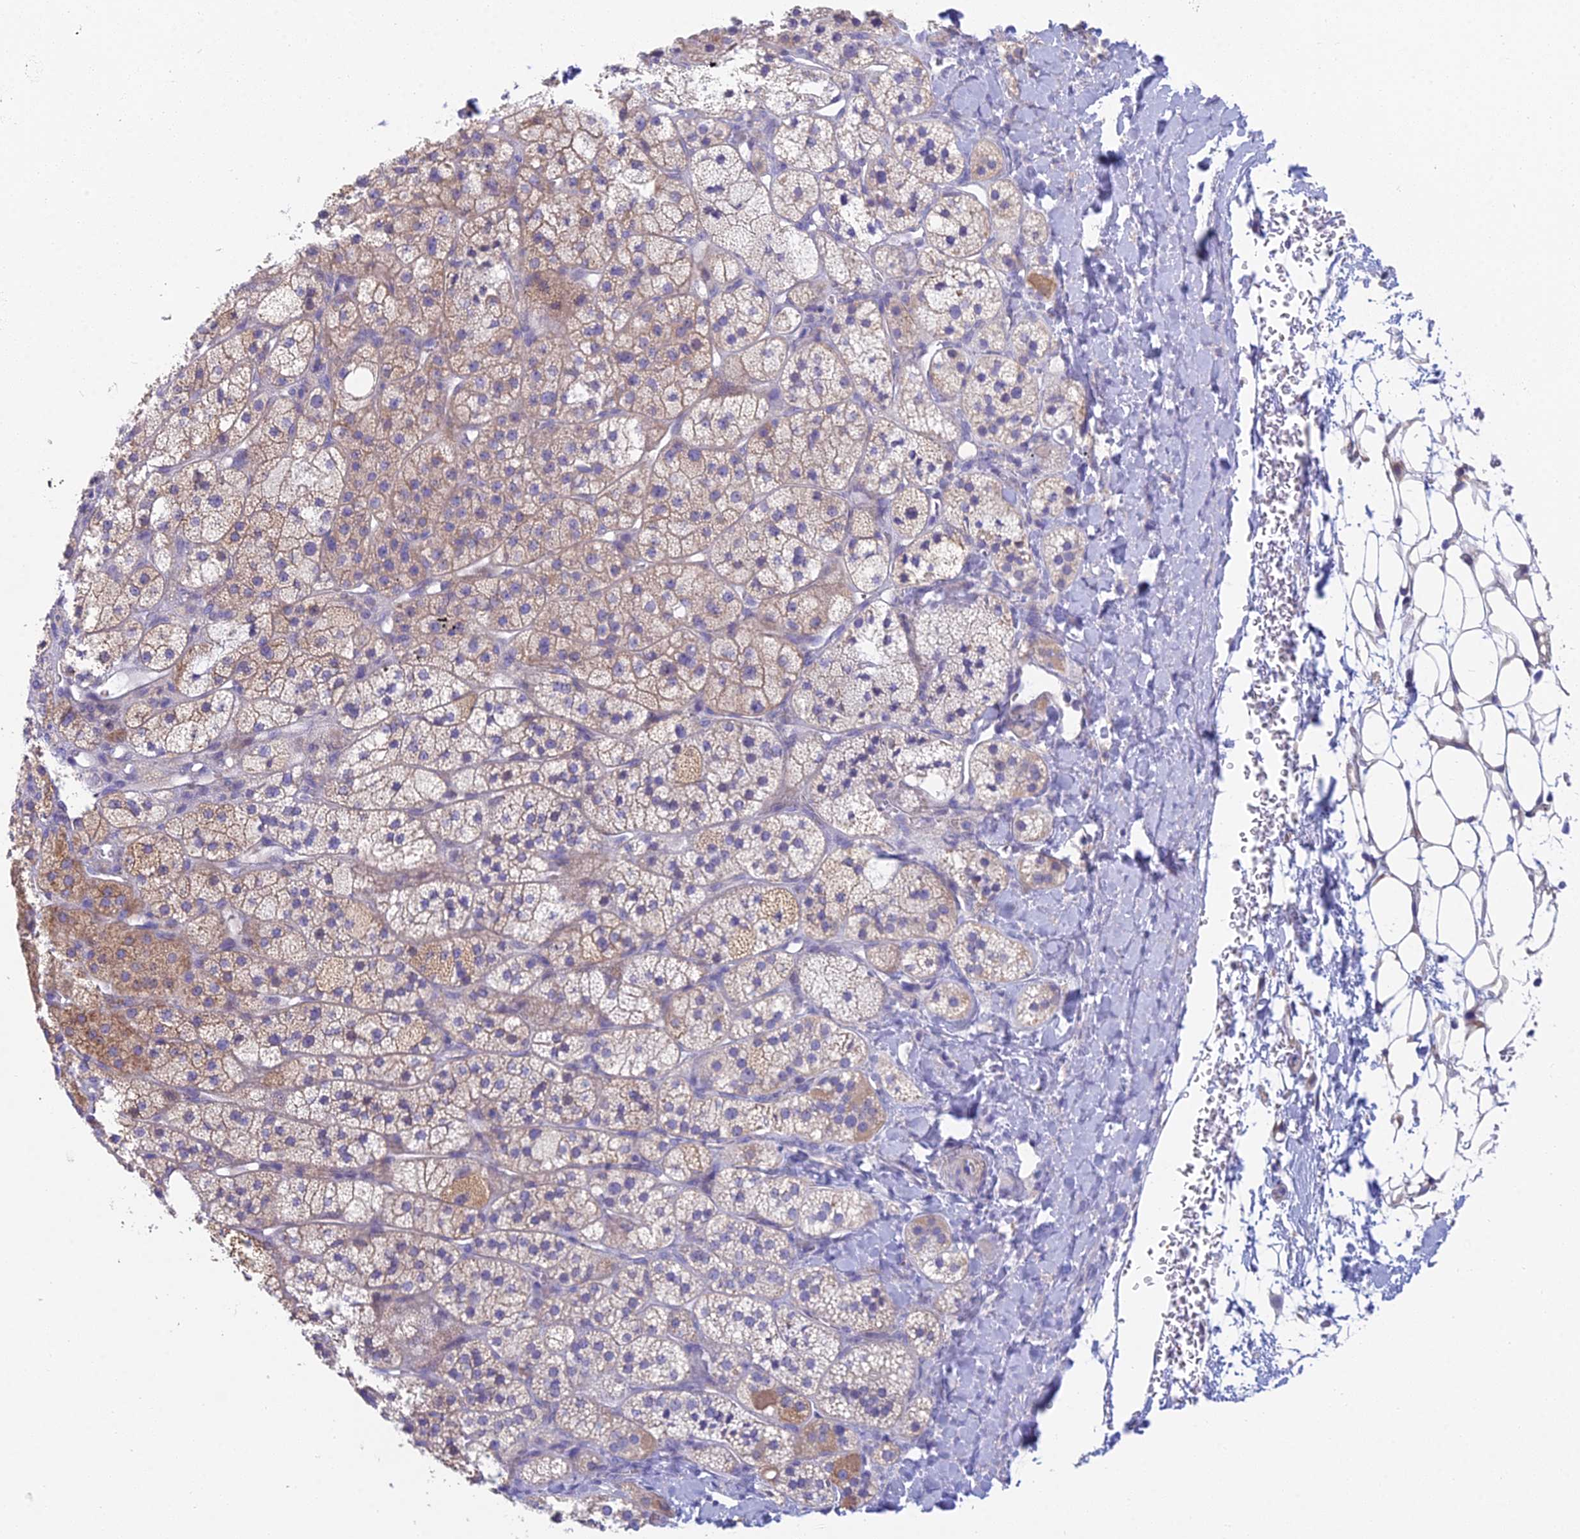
{"staining": {"intensity": "weak", "quantity": "25%-75%", "location": "cytoplasmic/membranous"}, "tissue": "adrenal gland", "cell_type": "Glandular cells", "image_type": "normal", "snomed": [{"axis": "morphology", "description": "Normal tissue, NOS"}, {"axis": "topography", "description": "Adrenal gland"}], "caption": "Unremarkable adrenal gland shows weak cytoplasmic/membranous expression in approximately 25%-75% of glandular cells, visualized by immunohistochemistry.", "gene": "ZNF564", "patient": {"sex": "male", "age": 61}}